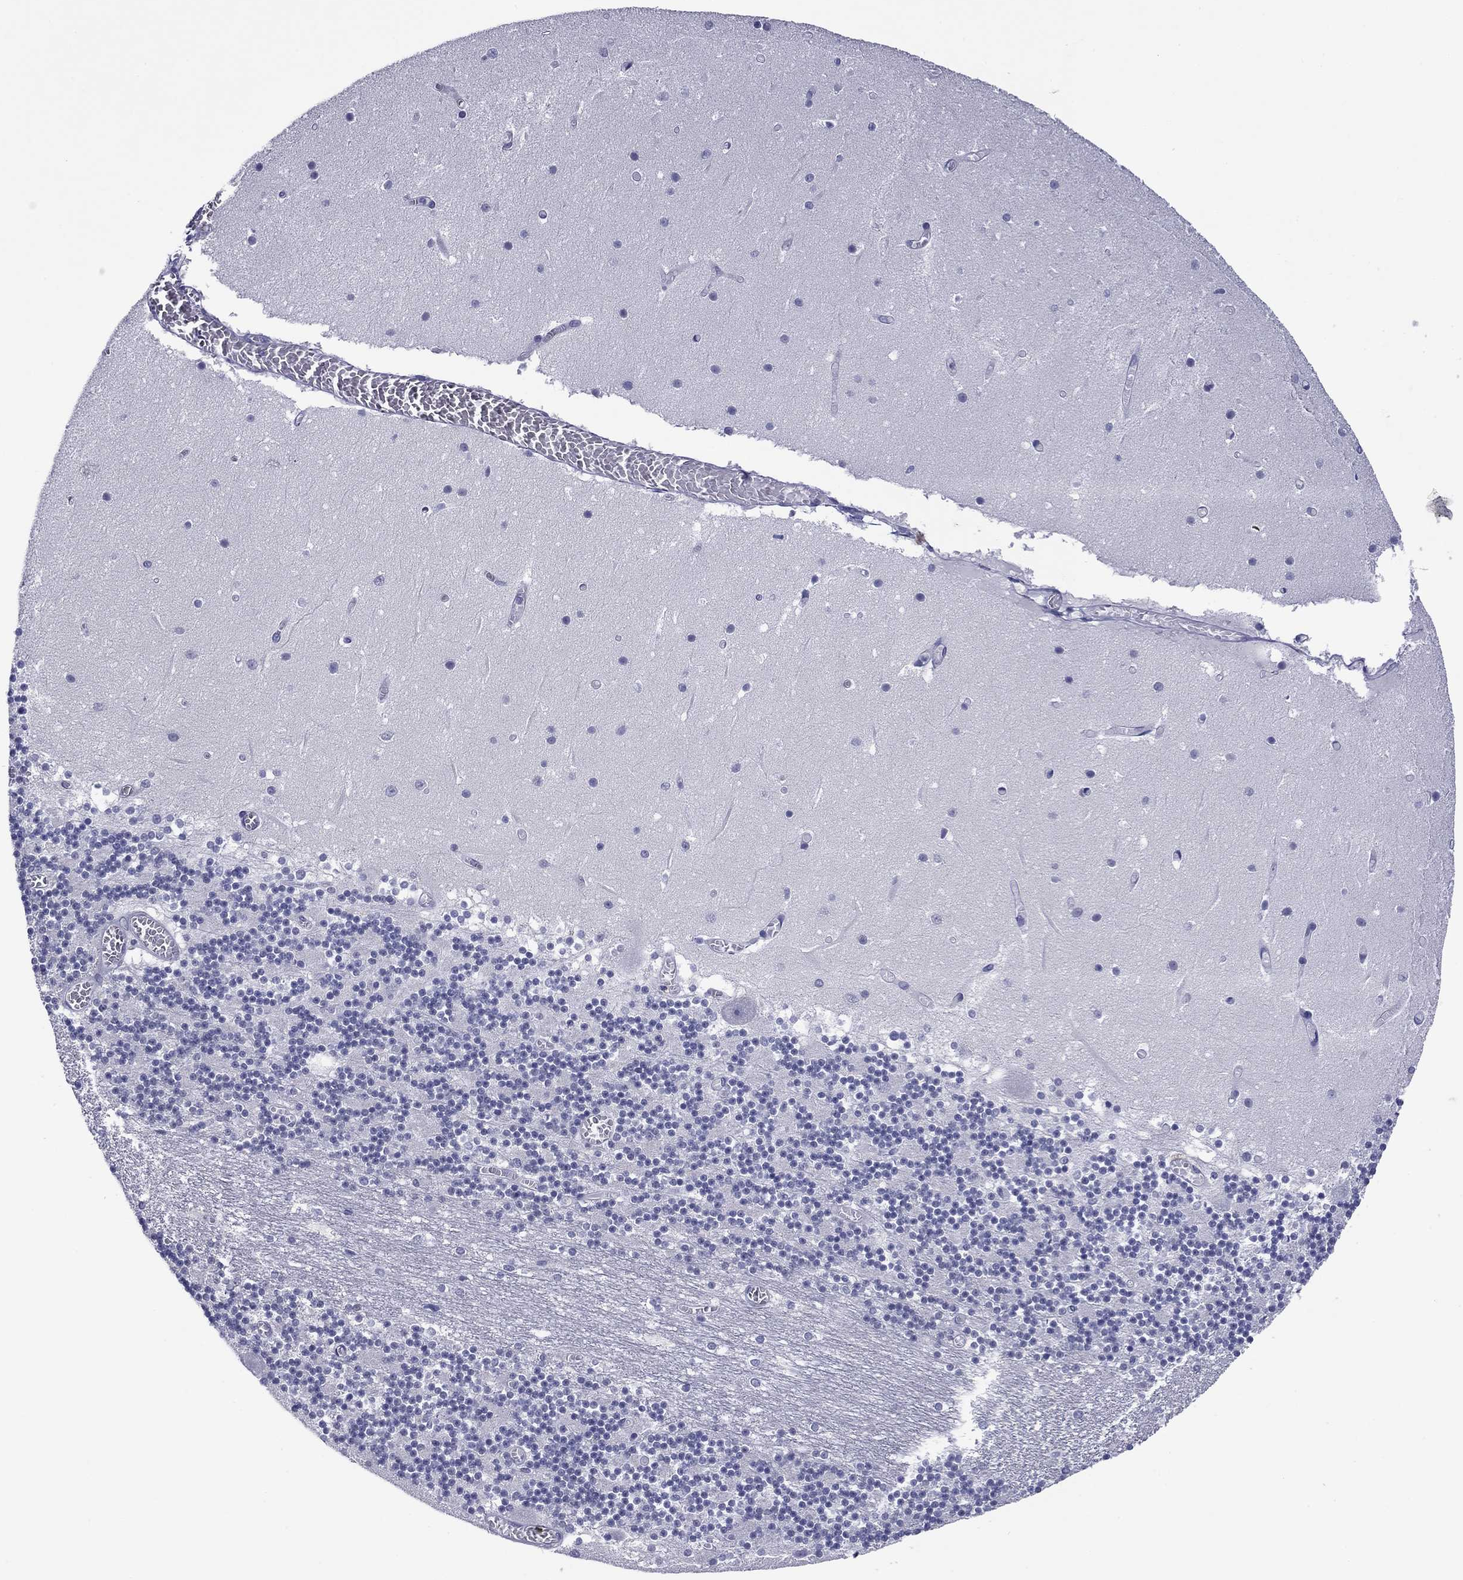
{"staining": {"intensity": "negative", "quantity": "none", "location": "none"}, "tissue": "cerebellum", "cell_type": "Cells in granular layer", "image_type": "normal", "snomed": [{"axis": "morphology", "description": "Normal tissue, NOS"}, {"axis": "topography", "description": "Cerebellum"}], "caption": "Protein analysis of benign cerebellum shows no significant expression in cells in granular layer. (Stains: DAB immunohistochemistry with hematoxylin counter stain, Microscopy: brightfield microscopy at high magnification).", "gene": "HAO1", "patient": {"sex": "female", "age": 28}}